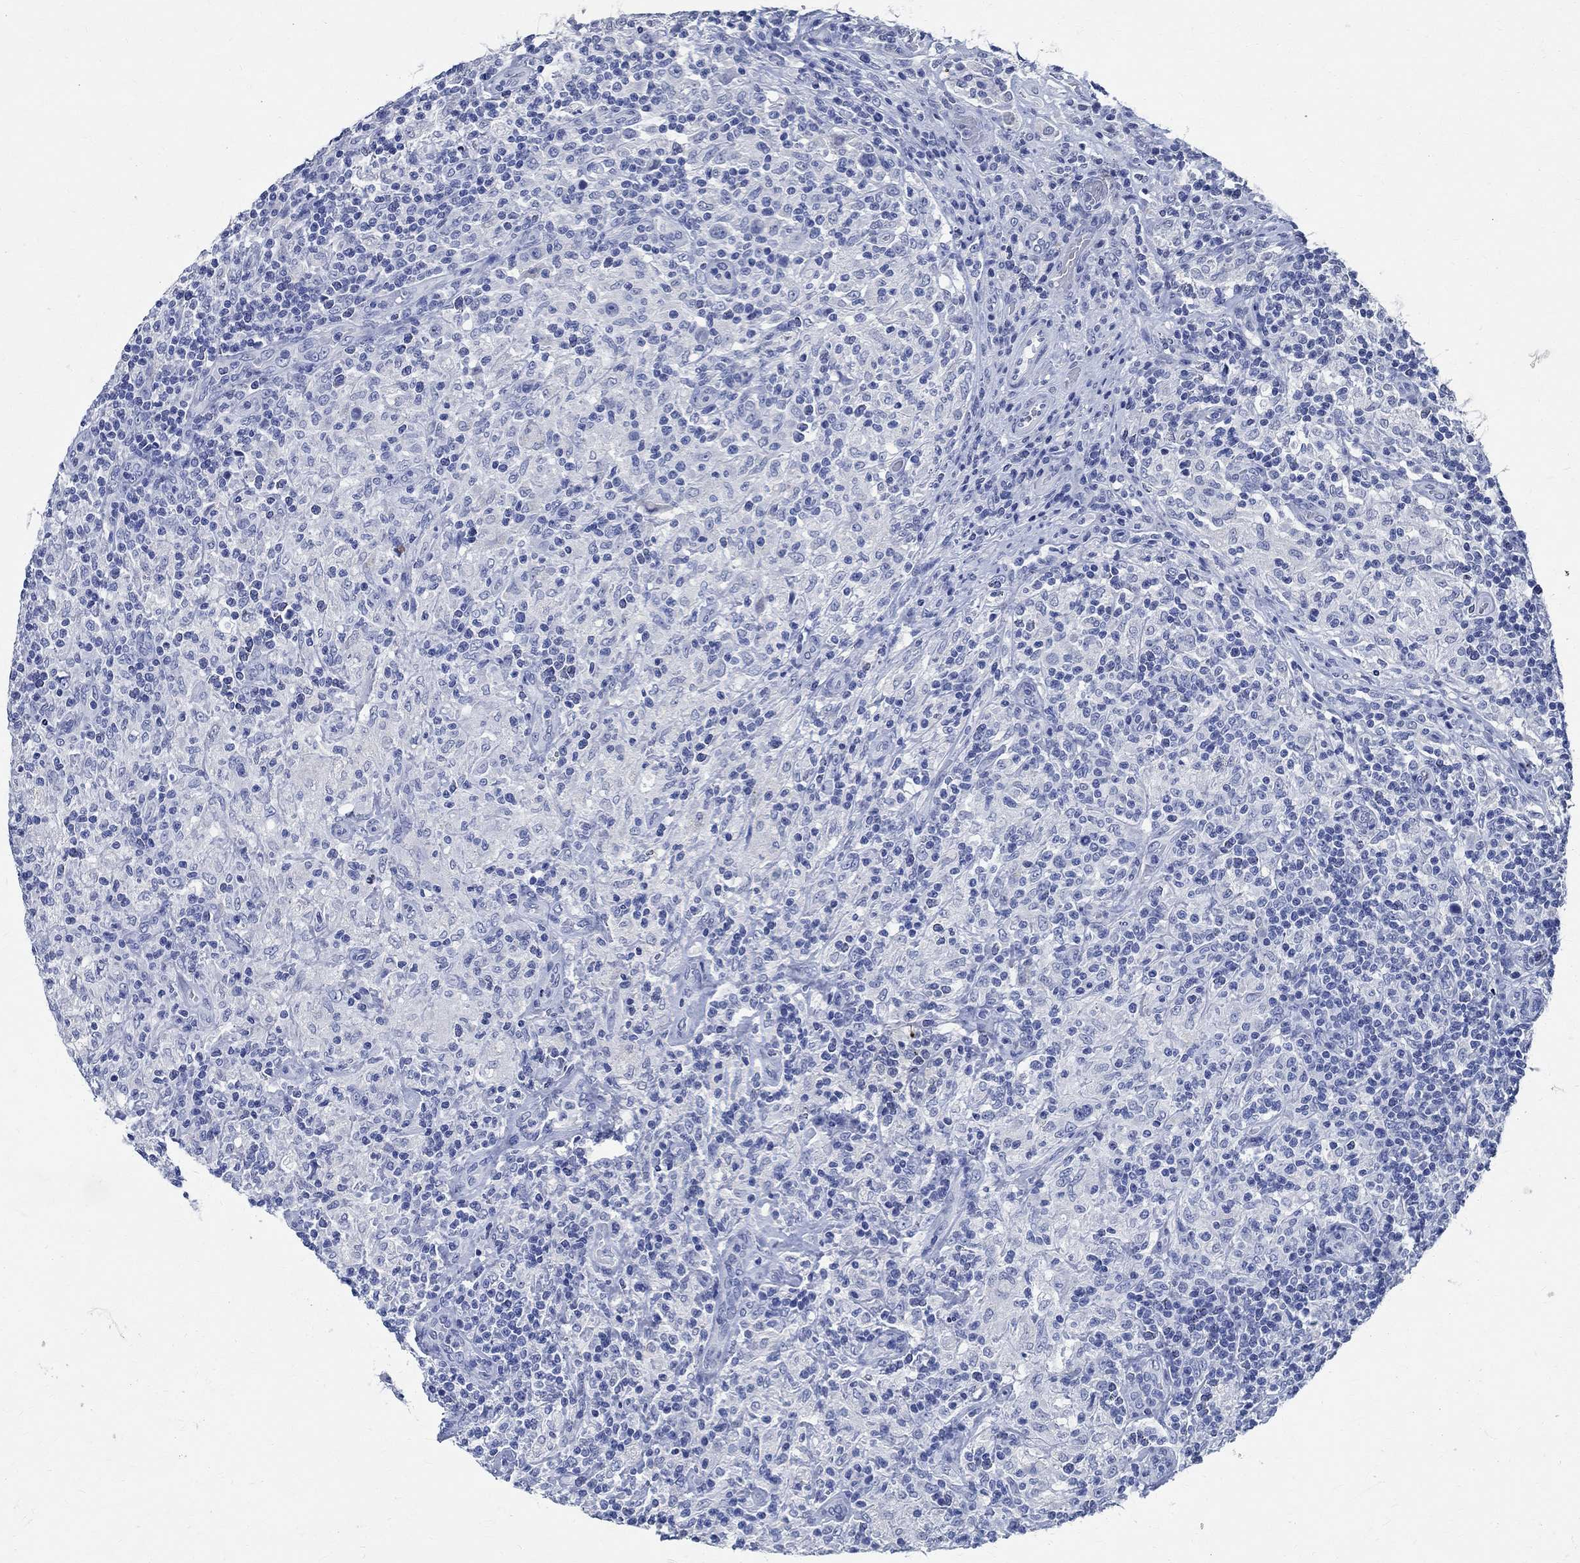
{"staining": {"intensity": "negative", "quantity": "none", "location": "none"}, "tissue": "lymphoma", "cell_type": "Tumor cells", "image_type": "cancer", "snomed": [{"axis": "morphology", "description": "Hodgkin's disease, NOS"}, {"axis": "topography", "description": "Lymph node"}], "caption": "The immunohistochemistry micrograph has no significant positivity in tumor cells of Hodgkin's disease tissue. Nuclei are stained in blue.", "gene": "TMEM221", "patient": {"sex": "male", "age": 70}}